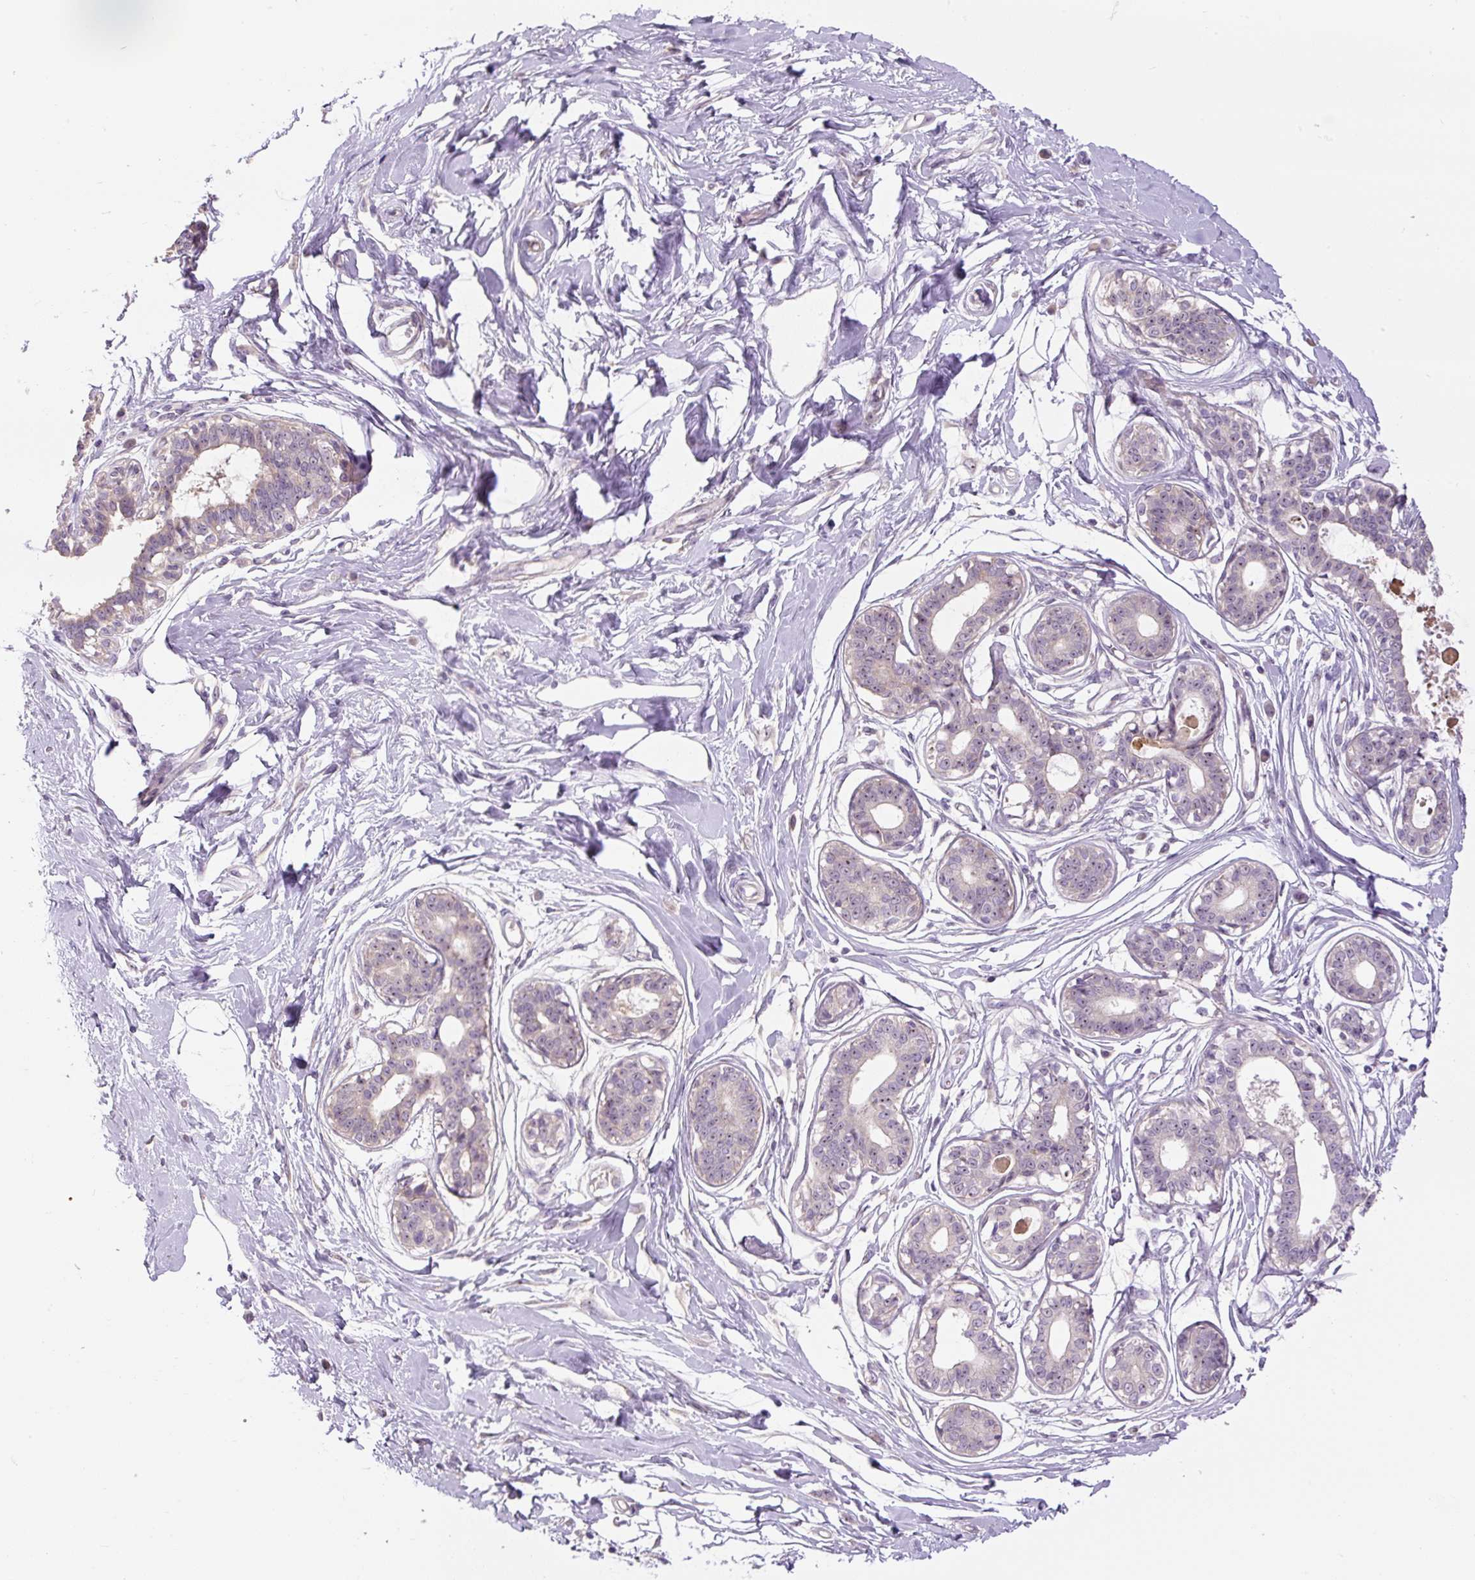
{"staining": {"intensity": "negative", "quantity": "none", "location": "none"}, "tissue": "breast", "cell_type": "Adipocytes", "image_type": "normal", "snomed": [{"axis": "morphology", "description": "Normal tissue, NOS"}, {"axis": "topography", "description": "Breast"}], "caption": "Breast was stained to show a protein in brown. There is no significant staining in adipocytes. (DAB IHC visualized using brightfield microscopy, high magnification).", "gene": "TMEM151B", "patient": {"sex": "female", "age": 45}}